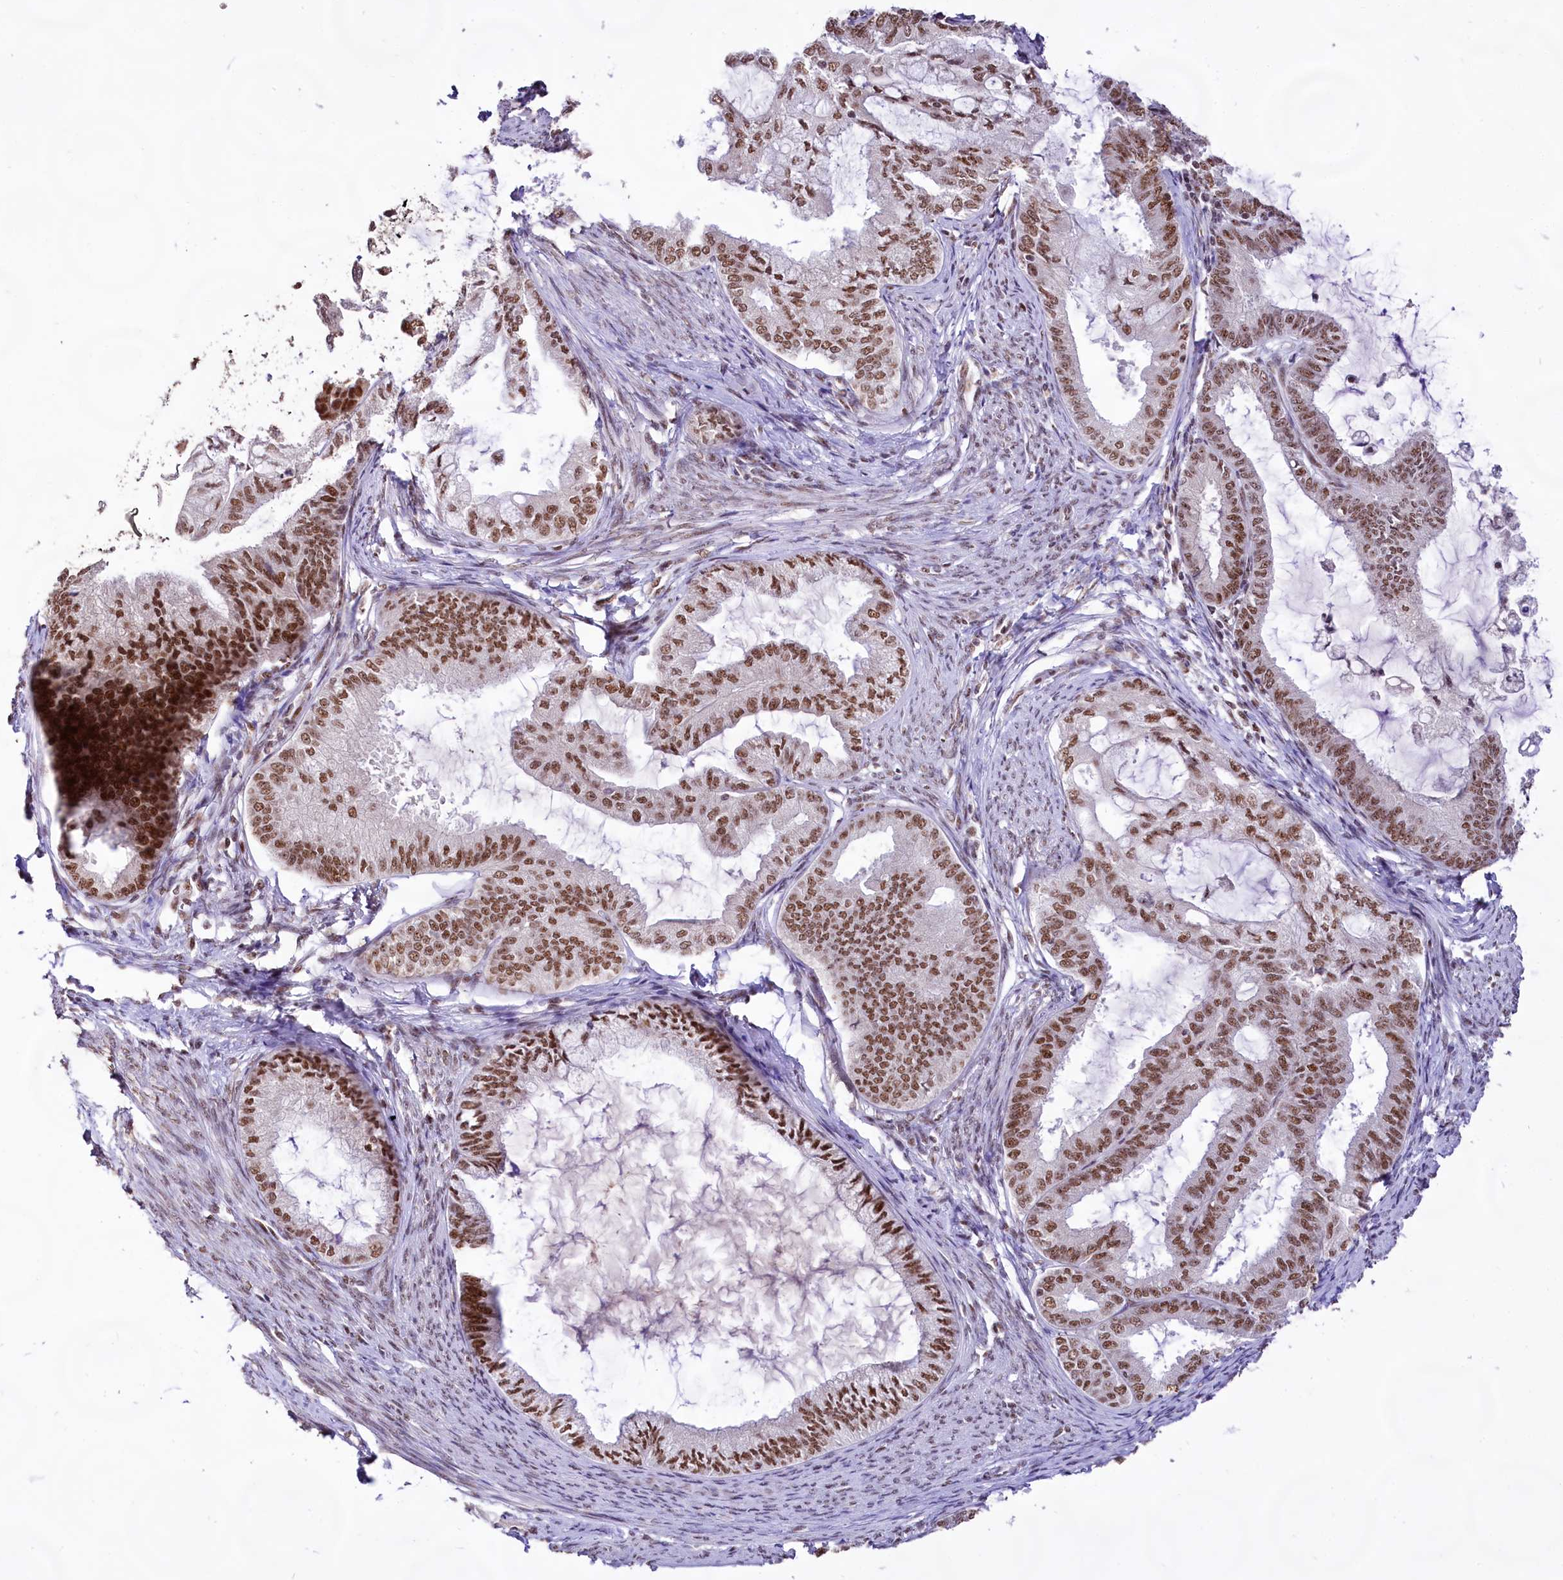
{"staining": {"intensity": "moderate", "quantity": ">75%", "location": "nuclear"}, "tissue": "endometrial cancer", "cell_type": "Tumor cells", "image_type": "cancer", "snomed": [{"axis": "morphology", "description": "Adenocarcinoma, NOS"}, {"axis": "topography", "description": "Endometrium"}], "caption": "A brown stain highlights moderate nuclear positivity of a protein in human adenocarcinoma (endometrial) tumor cells.", "gene": "HIRA", "patient": {"sex": "female", "age": 86}}